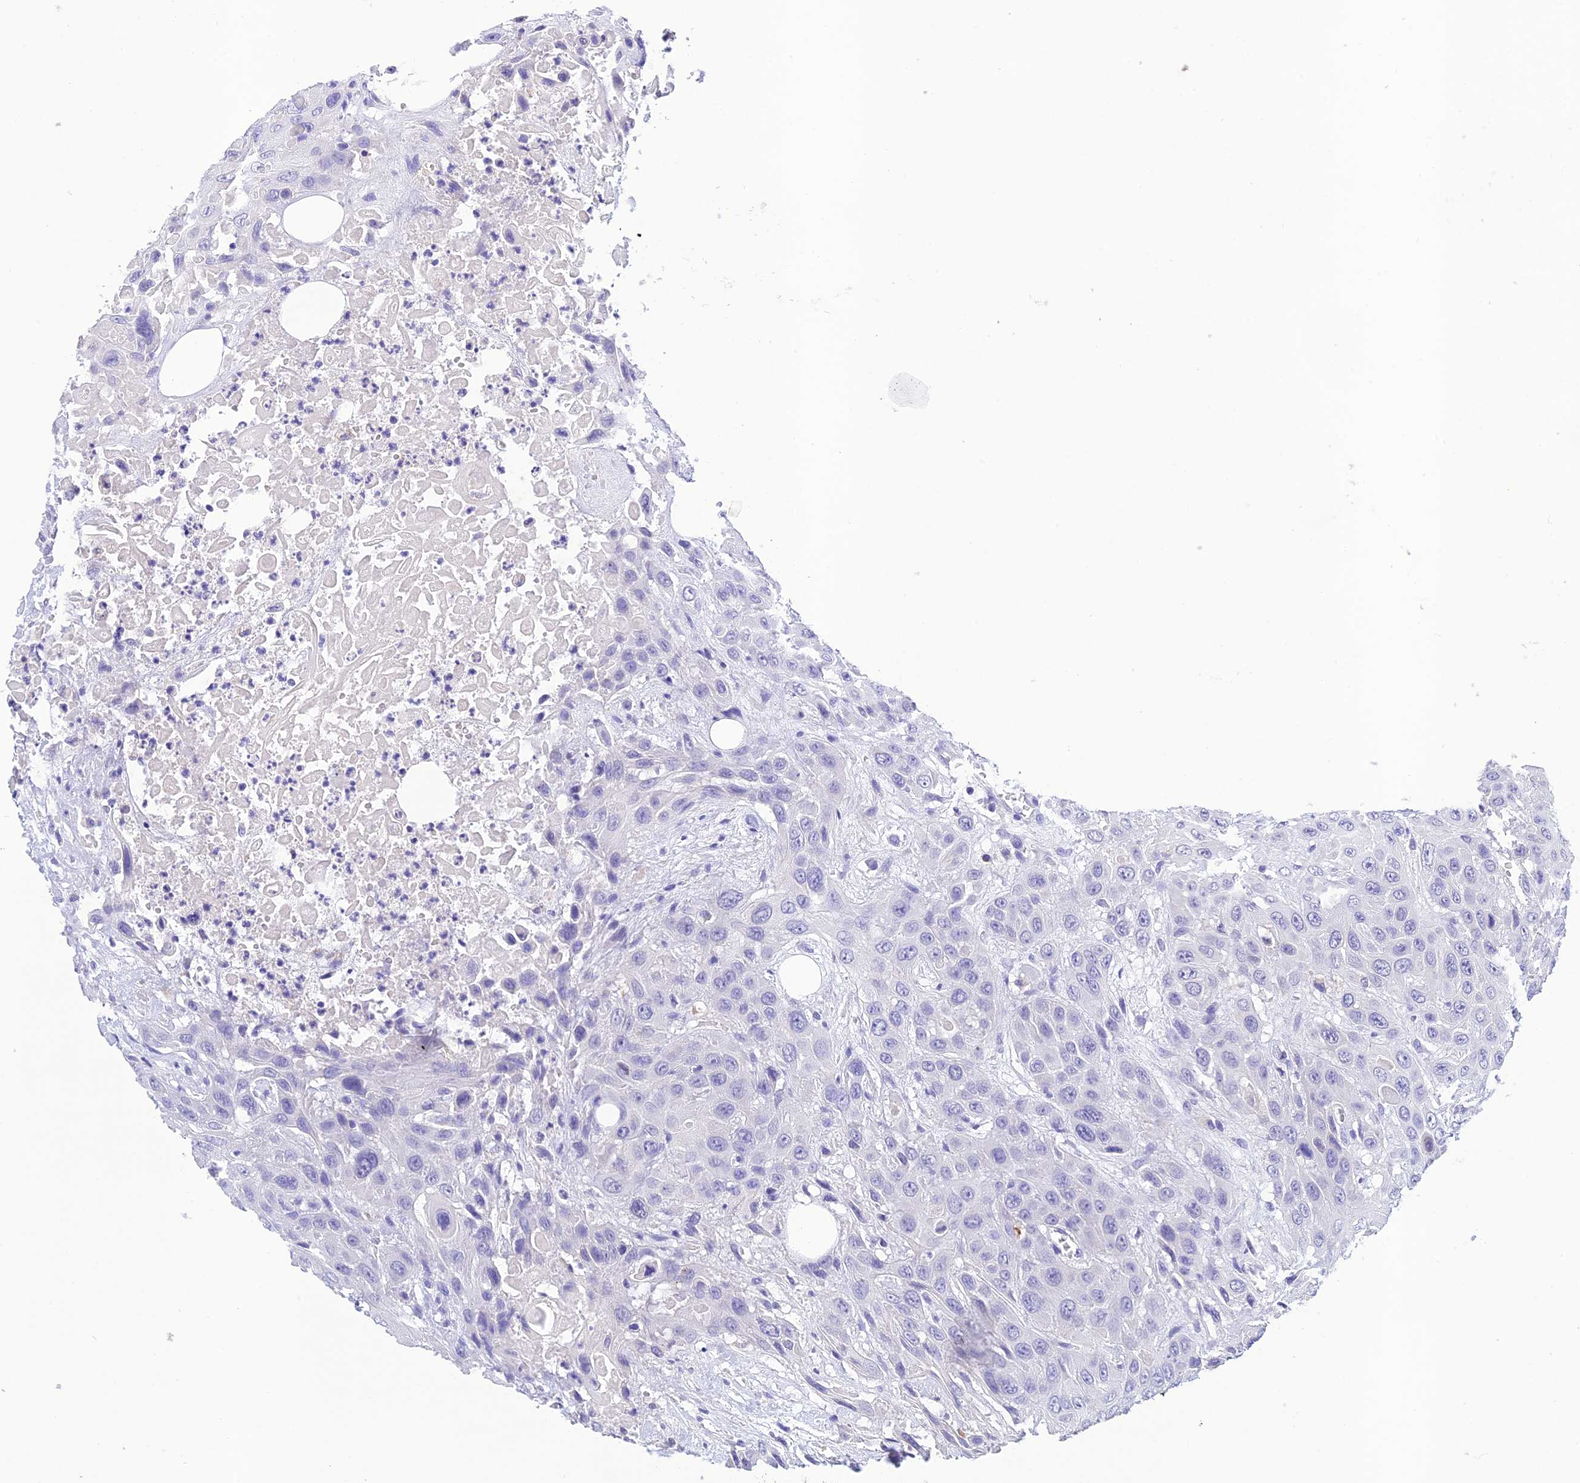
{"staining": {"intensity": "negative", "quantity": "none", "location": "none"}, "tissue": "head and neck cancer", "cell_type": "Tumor cells", "image_type": "cancer", "snomed": [{"axis": "morphology", "description": "Squamous cell carcinoma, NOS"}, {"axis": "topography", "description": "Head-Neck"}], "caption": "Immunohistochemical staining of human head and neck cancer (squamous cell carcinoma) shows no significant staining in tumor cells. (DAB IHC visualized using brightfield microscopy, high magnification).", "gene": "MS4A5", "patient": {"sex": "male", "age": 81}}